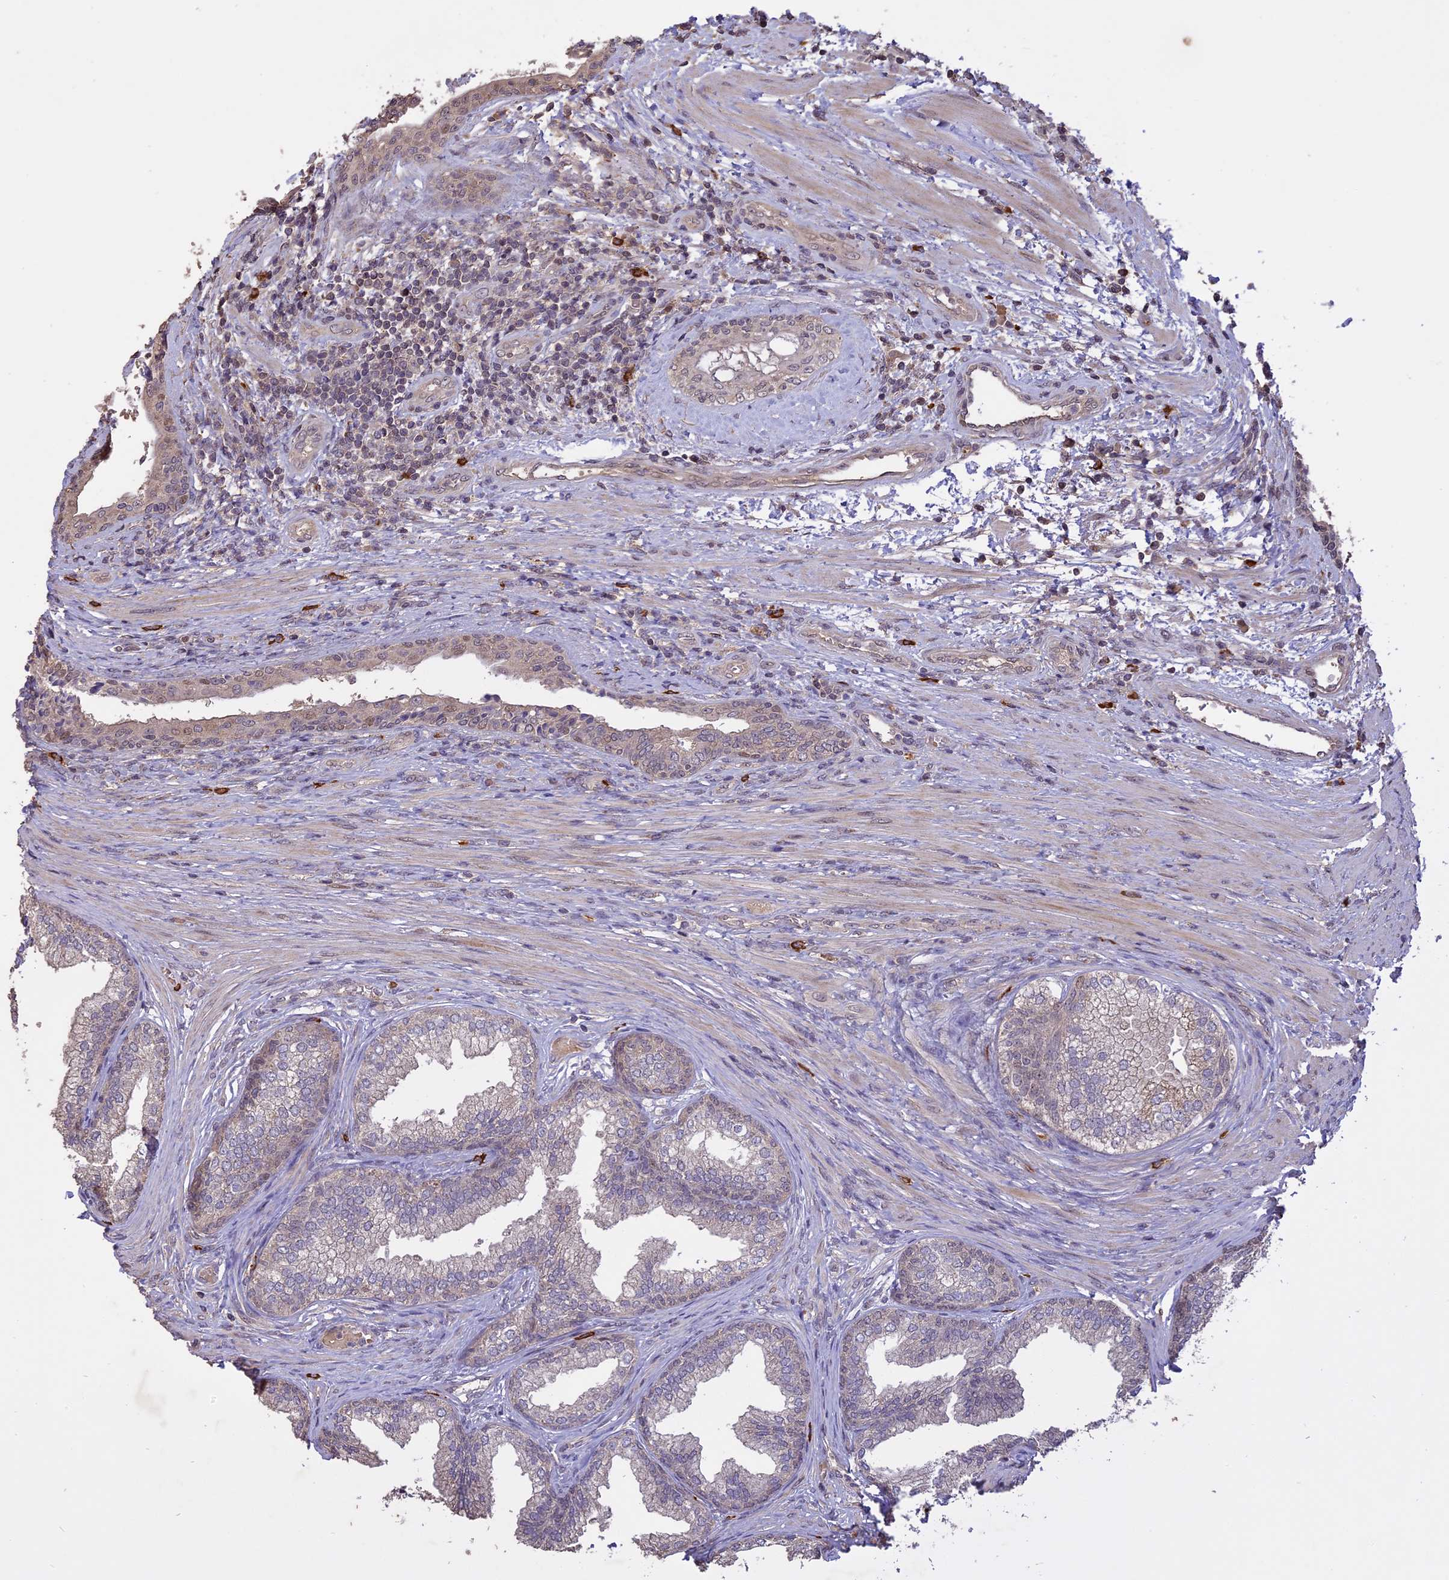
{"staining": {"intensity": "weak", "quantity": "<25%", "location": "cytoplasmic/membranous"}, "tissue": "prostate", "cell_type": "Glandular cells", "image_type": "normal", "snomed": [{"axis": "morphology", "description": "Normal tissue, NOS"}, {"axis": "topography", "description": "Prostate"}], "caption": "A high-resolution histopathology image shows immunohistochemistry staining of unremarkable prostate, which demonstrates no significant positivity in glandular cells.", "gene": "TIGD7", "patient": {"sex": "male", "age": 76}}